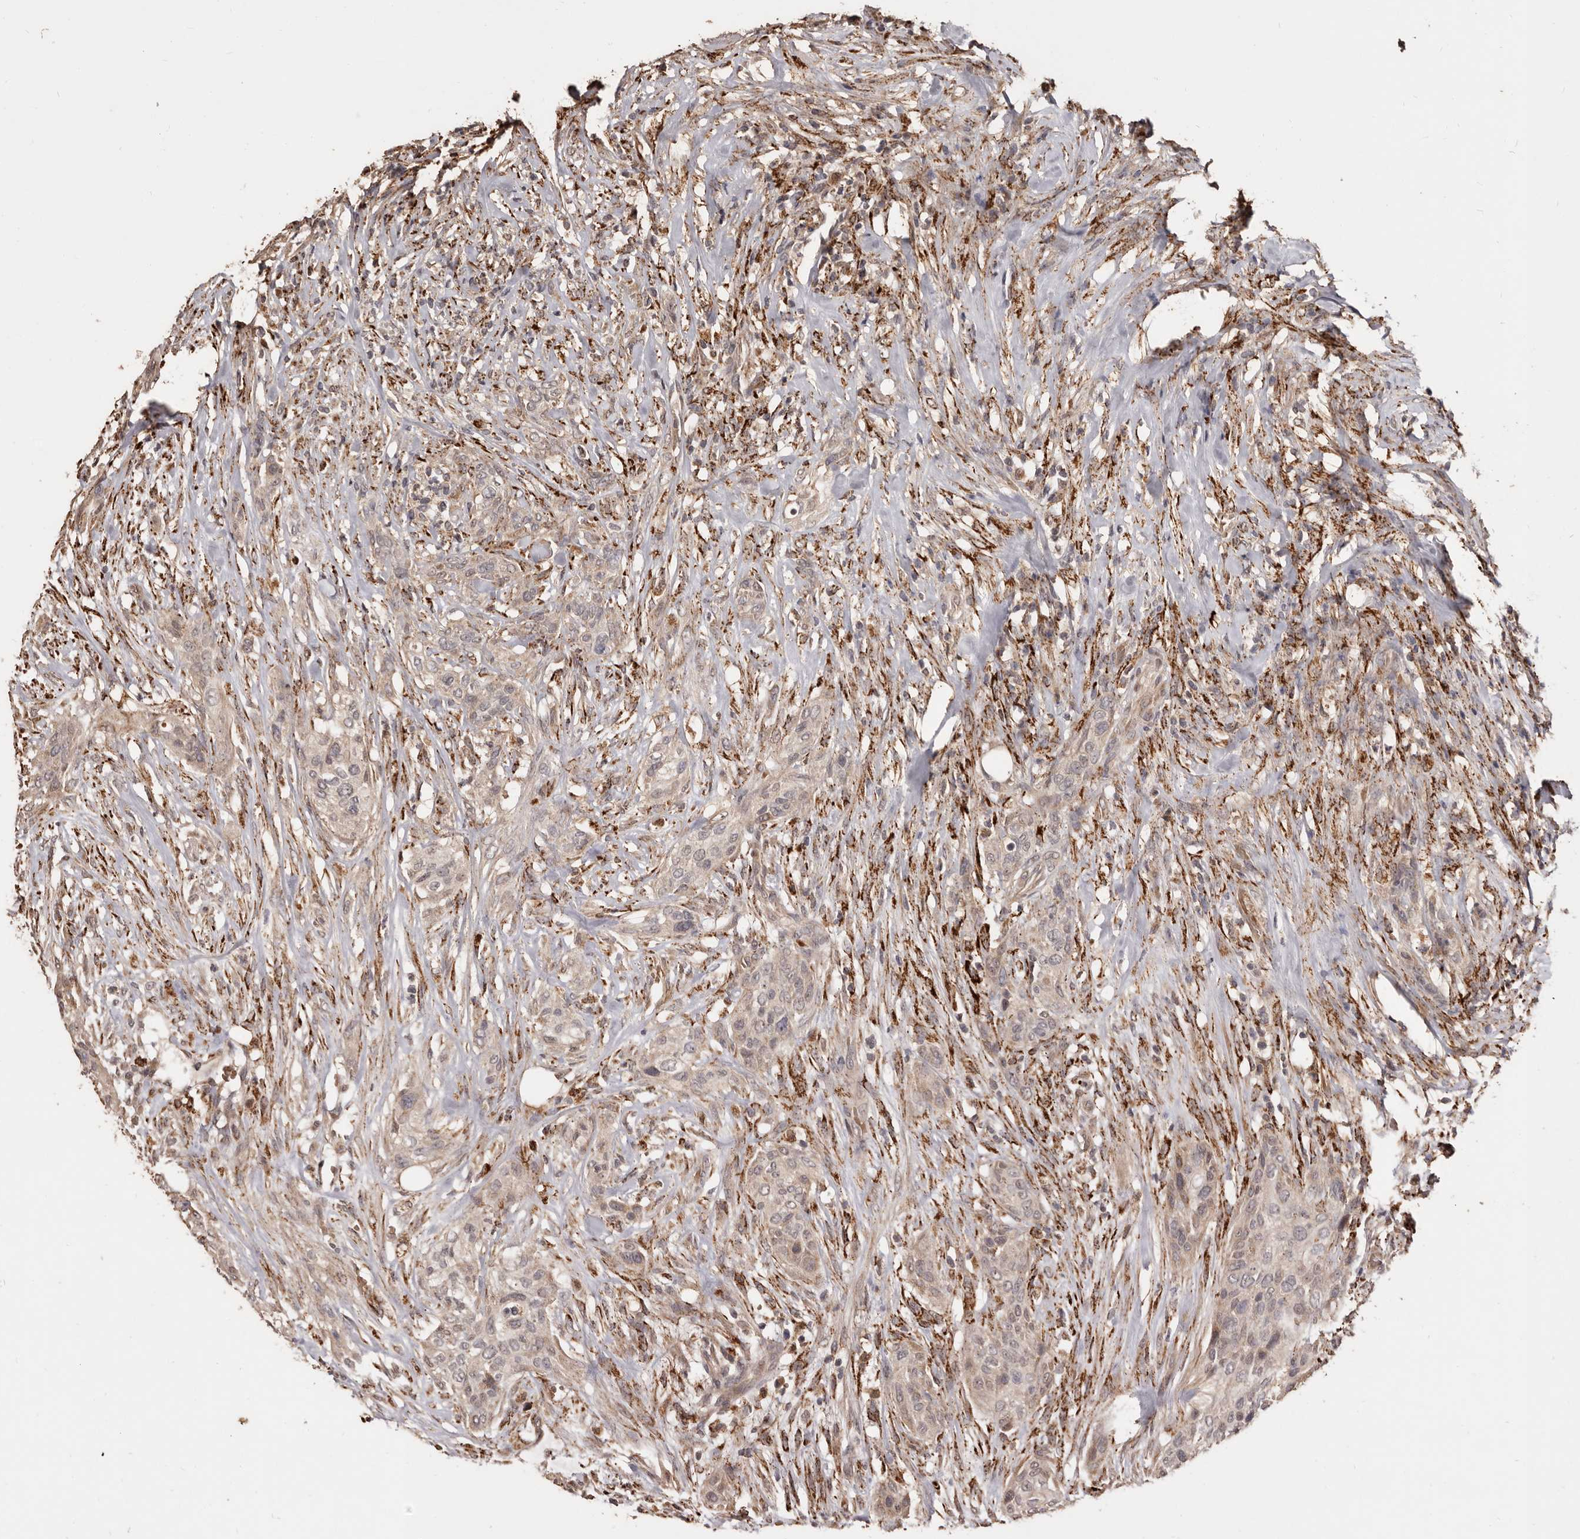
{"staining": {"intensity": "weak", "quantity": ">75%", "location": "cytoplasmic/membranous,nuclear"}, "tissue": "urothelial cancer", "cell_type": "Tumor cells", "image_type": "cancer", "snomed": [{"axis": "morphology", "description": "Urothelial carcinoma, High grade"}, {"axis": "topography", "description": "Urinary bladder"}], "caption": "High-grade urothelial carcinoma was stained to show a protein in brown. There is low levels of weak cytoplasmic/membranous and nuclear positivity in about >75% of tumor cells.", "gene": "AKAP7", "patient": {"sex": "male", "age": 35}}